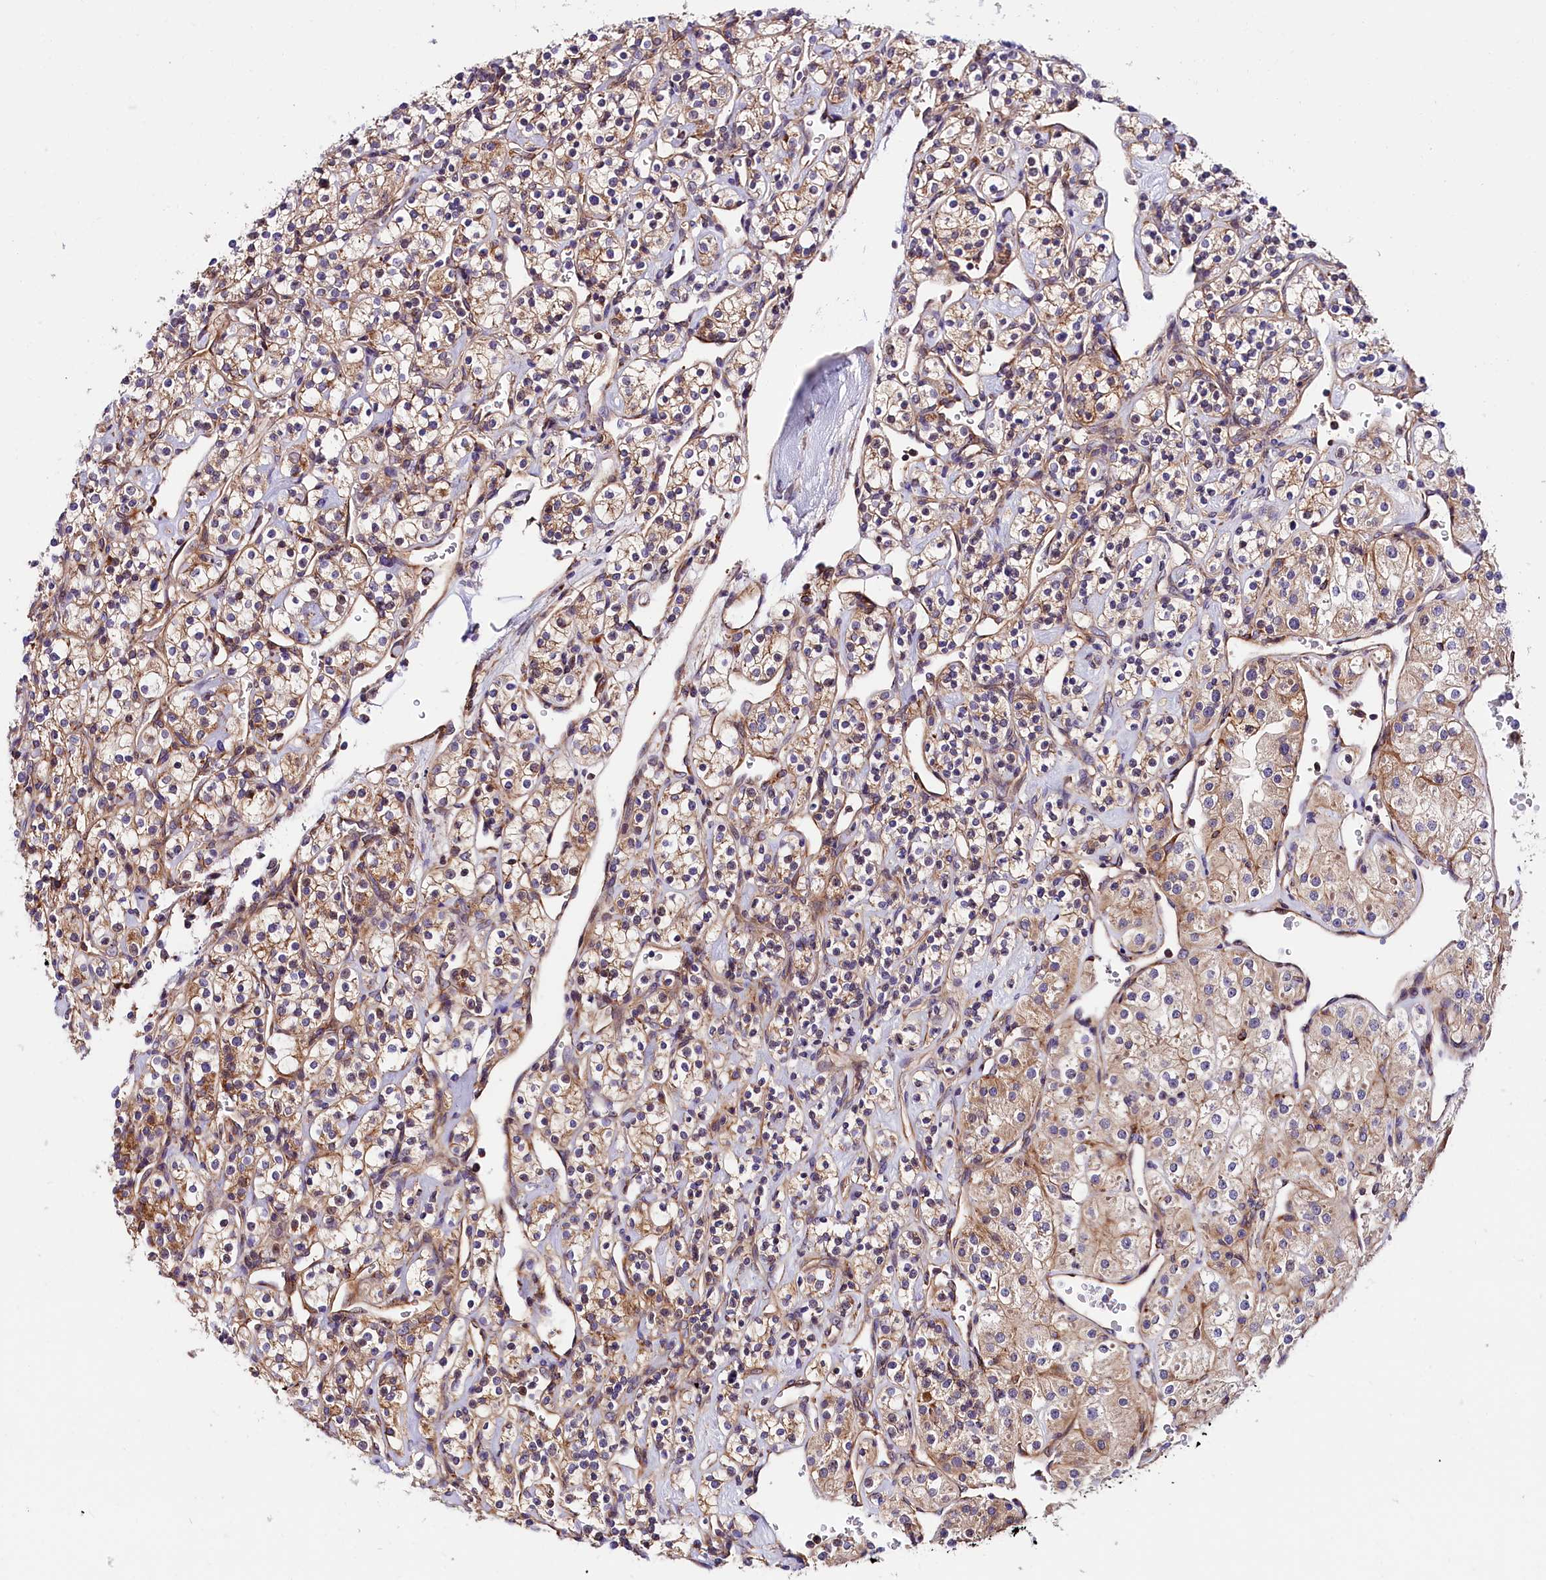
{"staining": {"intensity": "weak", "quantity": "25%-75%", "location": "cytoplasmic/membranous"}, "tissue": "renal cancer", "cell_type": "Tumor cells", "image_type": "cancer", "snomed": [{"axis": "morphology", "description": "Adenocarcinoma, NOS"}, {"axis": "topography", "description": "Kidney"}], "caption": "There is low levels of weak cytoplasmic/membranous expression in tumor cells of adenocarcinoma (renal), as demonstrated by immunohistochemical staining (brown color).", "gene": "ARMC6", "patient": {"sex": "male", "age": 77}}